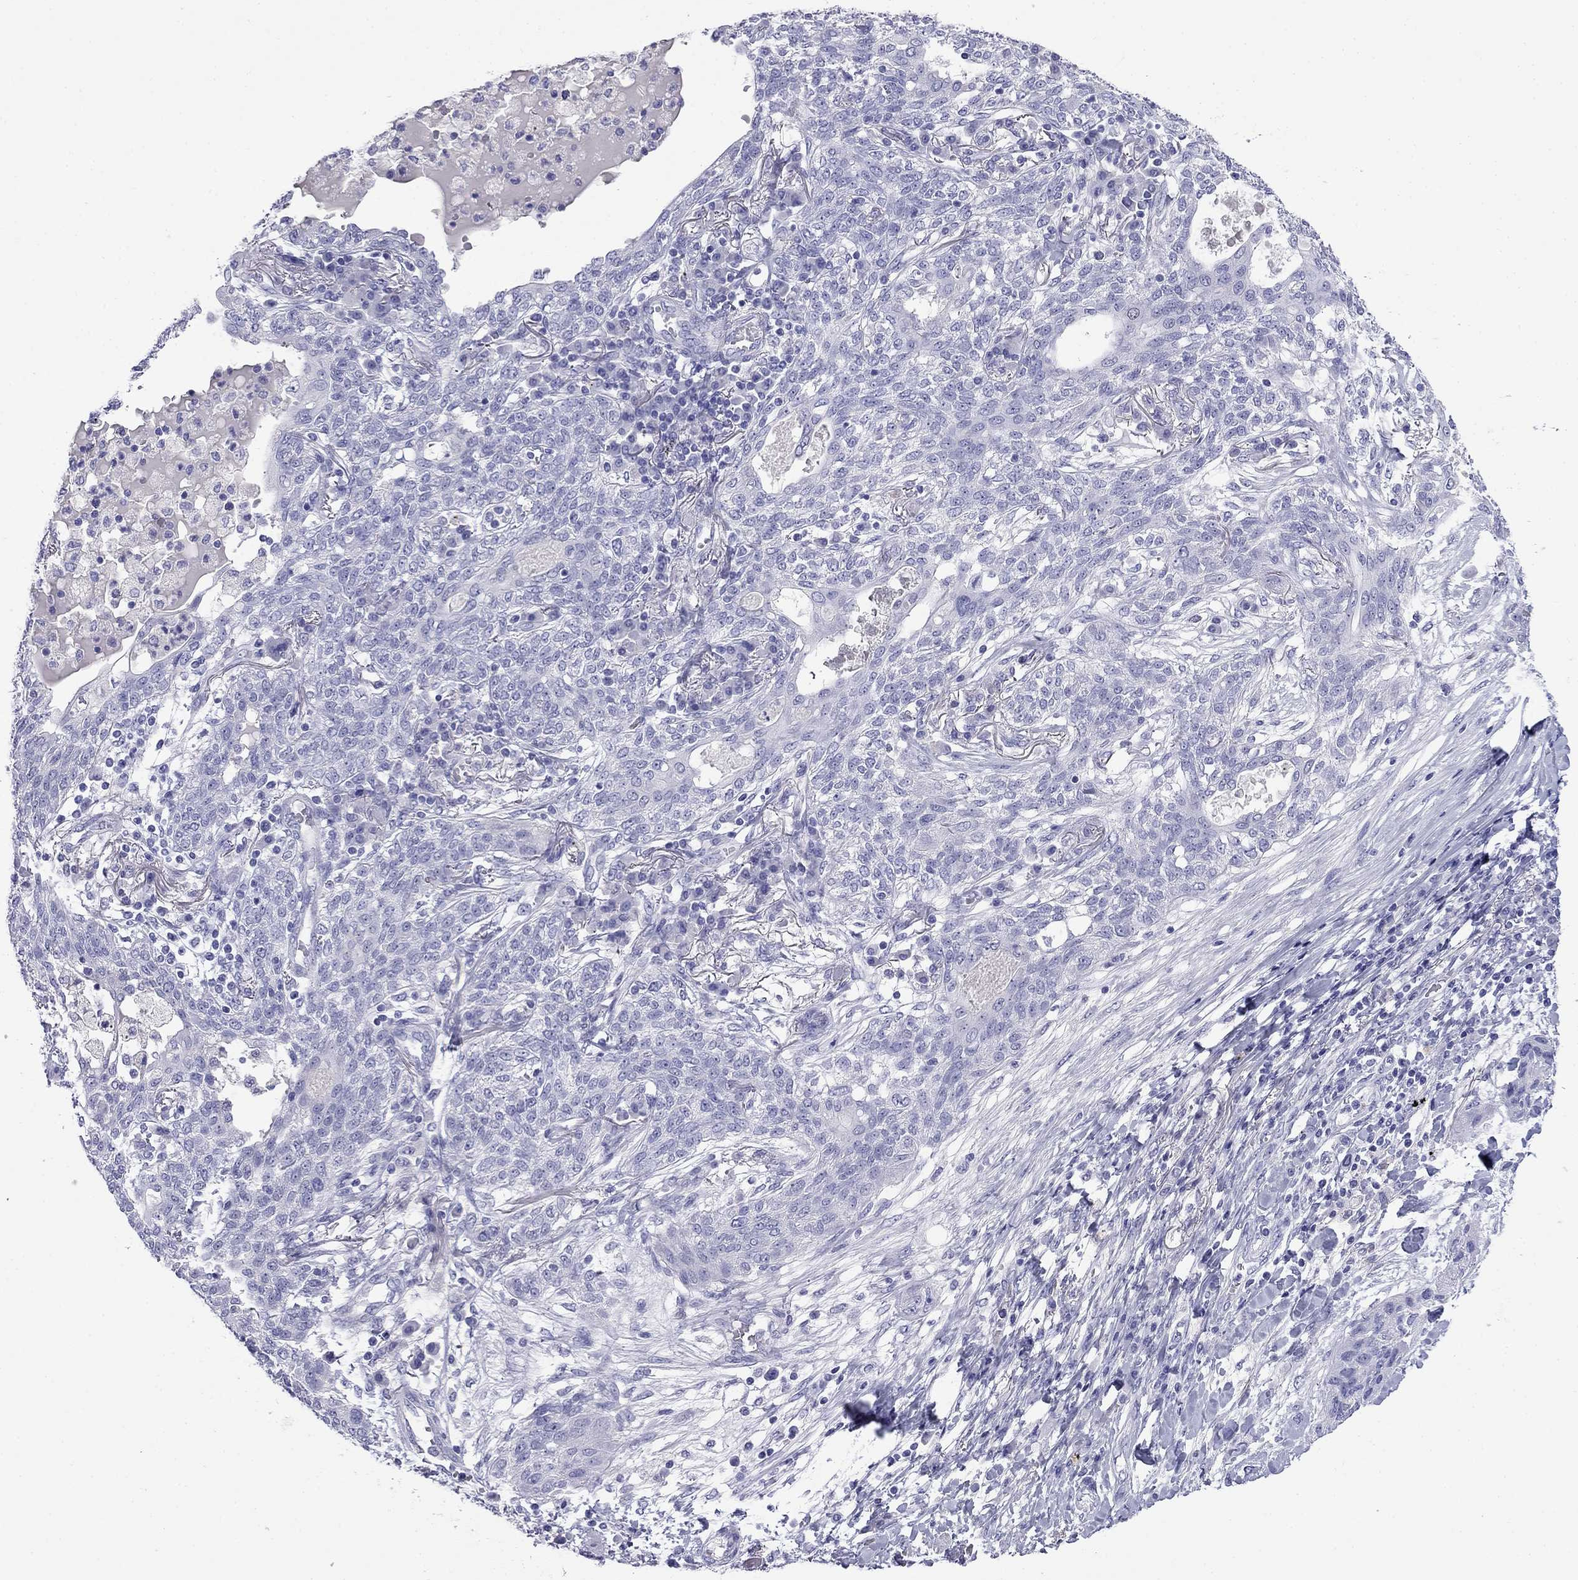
{"staining": {"intensity": "negative", "quantity": "none", "location": "none"}, "tissue": "lung cancer", "cell_type": "Tumor cells", "image_type": "cancer", "snomed": [{"axis": "morphology", "description": "Squamous cell carcinoma, NOS"}, {"axis": "topography", "description": "Lung"}], "caption": "Immunohistochemical staining of human lung squamous cell carcinoma exhibits no significant expression in tumor cells. The staining was performed using DAB (3,3'-diaminobenzidine) to visualize the protein expression in brown, while the nuclei were stained in blue with hematoxylin (Magnification: 20x).", "gene": "MYO15A", "patient": {"sex": "female", "age": 70}}